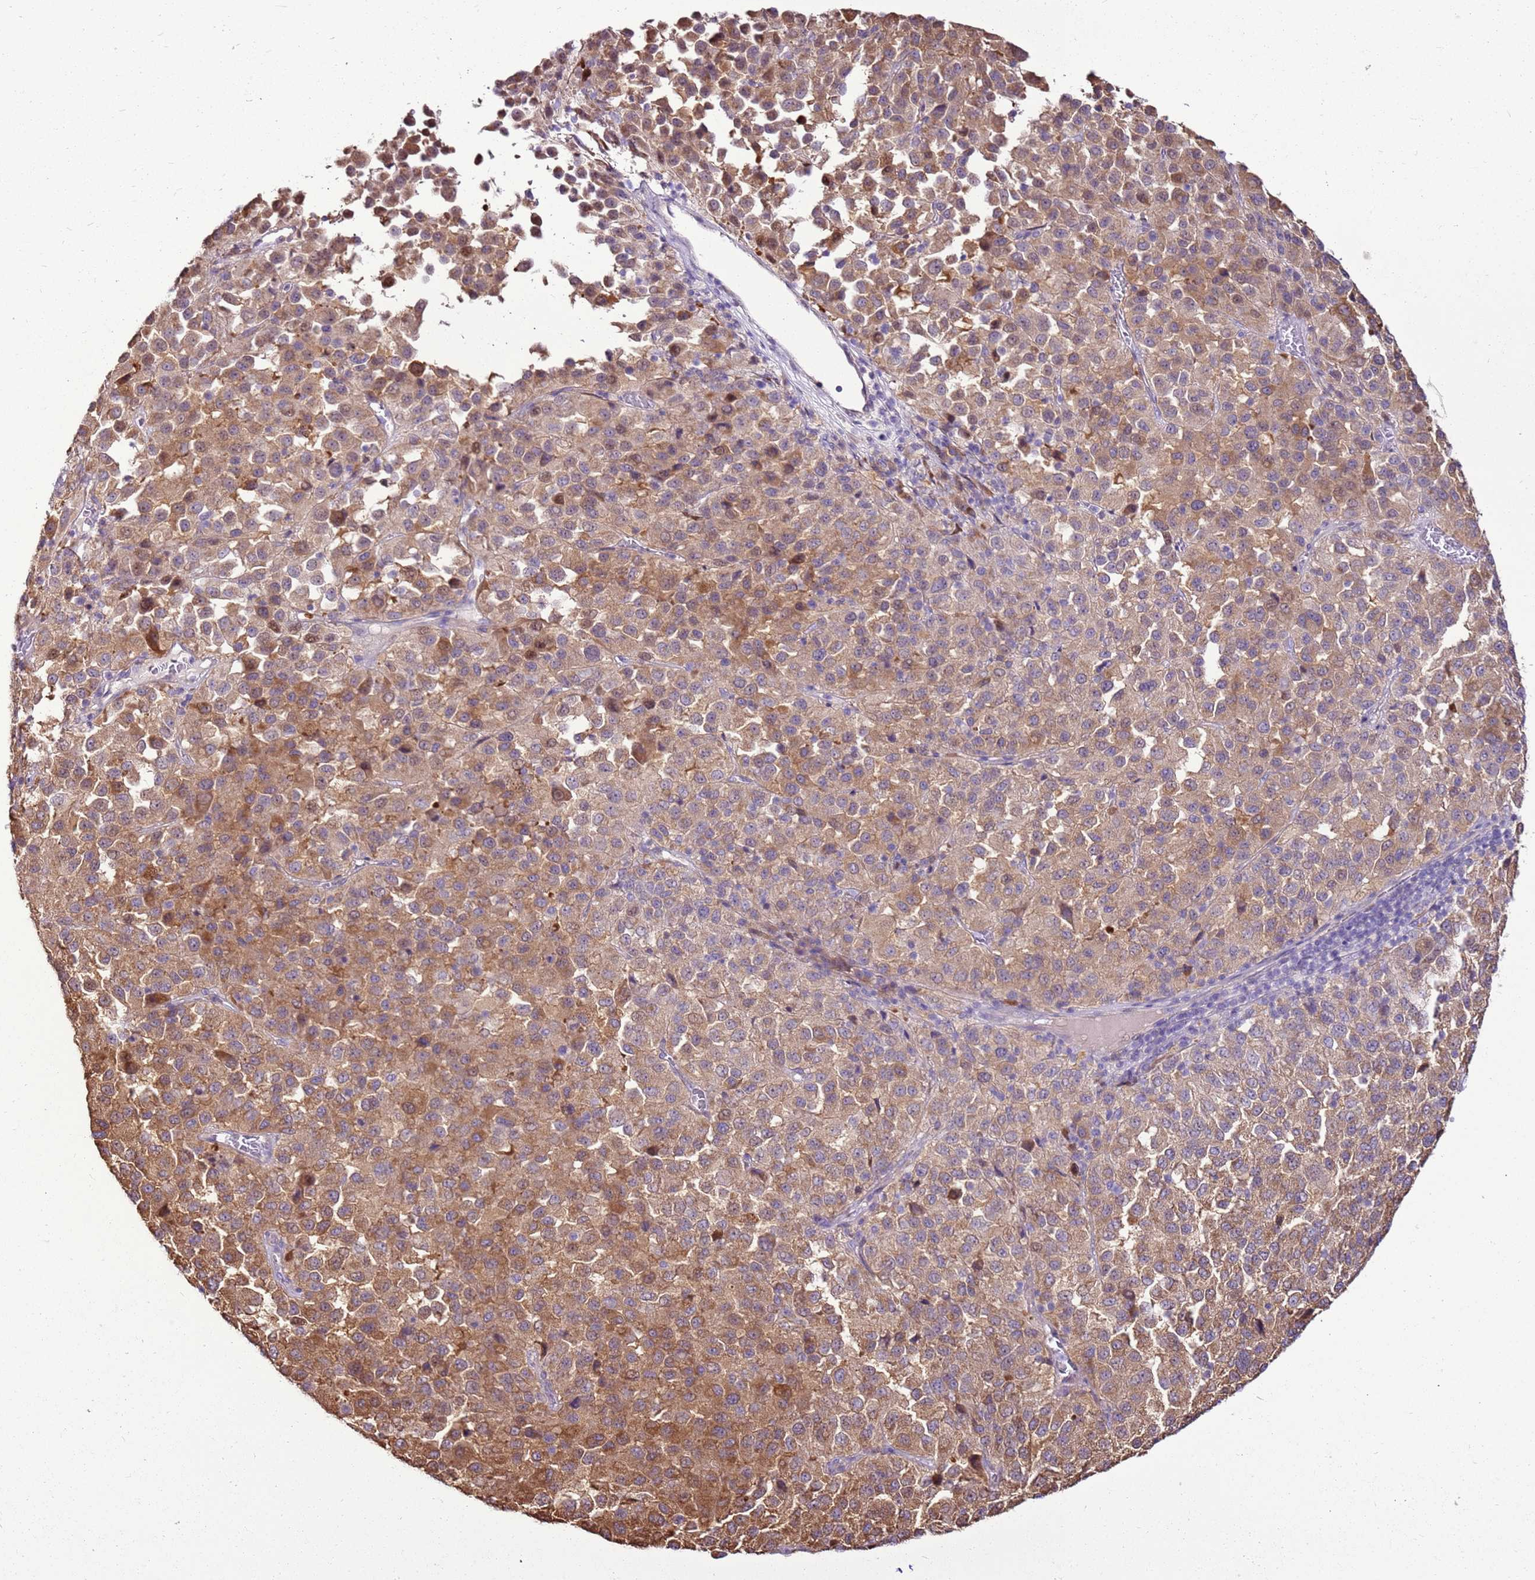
{"staining": {"intensity": "moderate", "quantity": ">75%", "location": "cytoplasmic/membranous"}, "tissue": "melanoma", "cell_type": "Tumor cells", "image_type": "cancer", "snomed": [{"axis": "morphology", "description": "Malignant melanoma, Metastatic site"}, {"axis": "topography", "description": "Lung"}], "caption": "Malignant melanoma (metastatic site) was stained to show a protein in brown. There is medium levels of moderate cytoplasmic/membranous staining in approximately >75% of tumor cells.", "gene": "SLC38A5", "patient": {"sex": "male", "age": 64}}